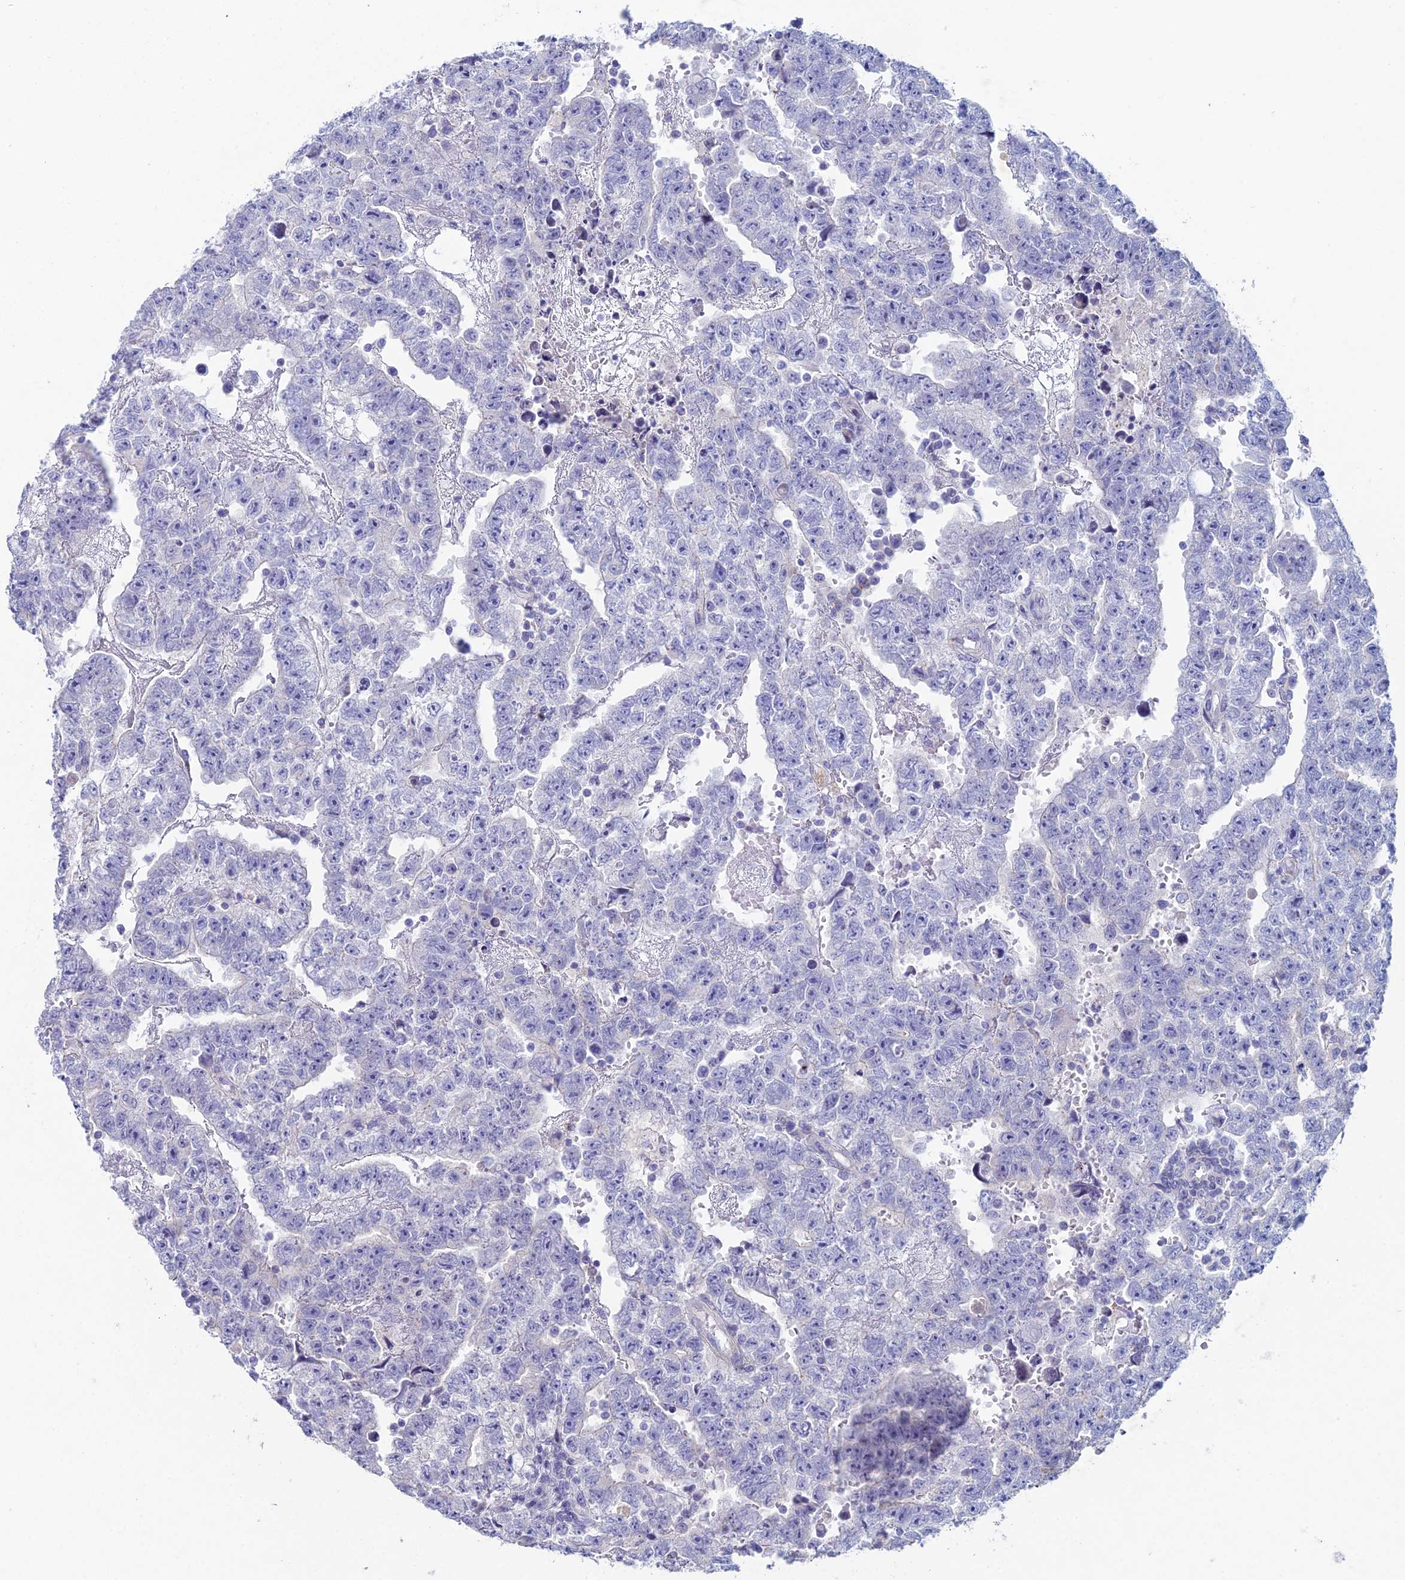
{"staining": {"intensity": "negative", "quantity": "none", "location": "none"}, "tissue": "testis cancer", "cell_type": "Tumor cells", "image_type": "cancer", "snomed": [{"axis": "morphology", "description": "Carcinoma, Embryonal, NOS"}, {"axis": "topography", "description": "Testis"}], "caption": "Human embryonal carcinoma (testis) stained for a protein using immunohistochemistry exhibits no expression in tumor cells.", "gene": "NCAM1", "patient": {"sex": "male", "age": 25}}